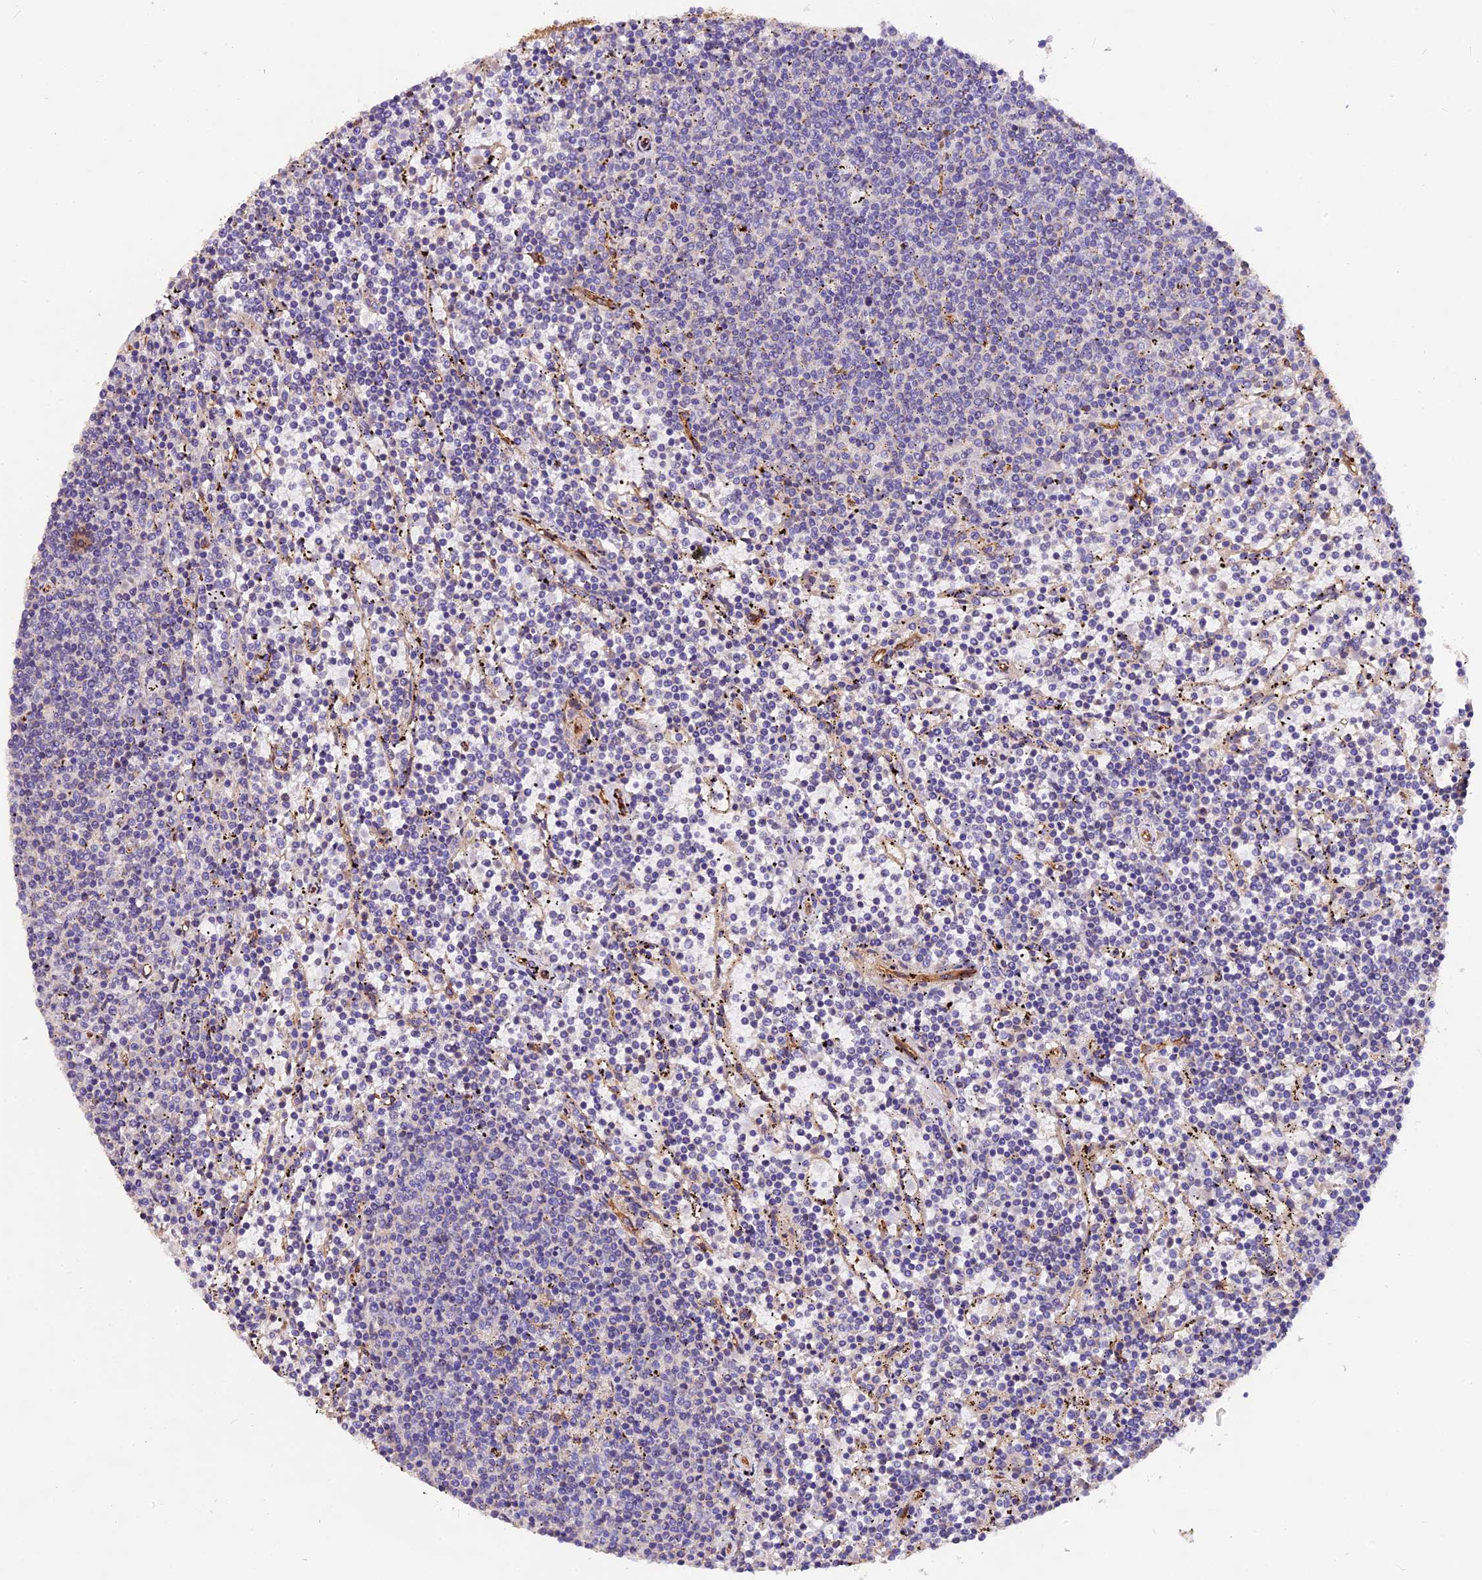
{"staining": {"intensity": "negative", "quantity": "none", "location": "none"}, "tissue": "lymphoma", "cell_type": "Tumor cells", "image_type": "cancer", "snomed": [{"axis": "morphology", "description": "Malignant lymphoma, non-Hodgkin's type, Low grade"}, {"axis": "topography", "description": "Spleen"}], "caption": "Immunohistochemistry (IHC) histopathology image of neoplastic tissue: human low-grade malignant lymphoma, non-Hodgkin's type stained with DAB (3,3'-diaminobenzidine) displays no significant protein staining in tumor cells.", "gene": "ERMARD", "patient": {"sex": "female", "age": 50}}